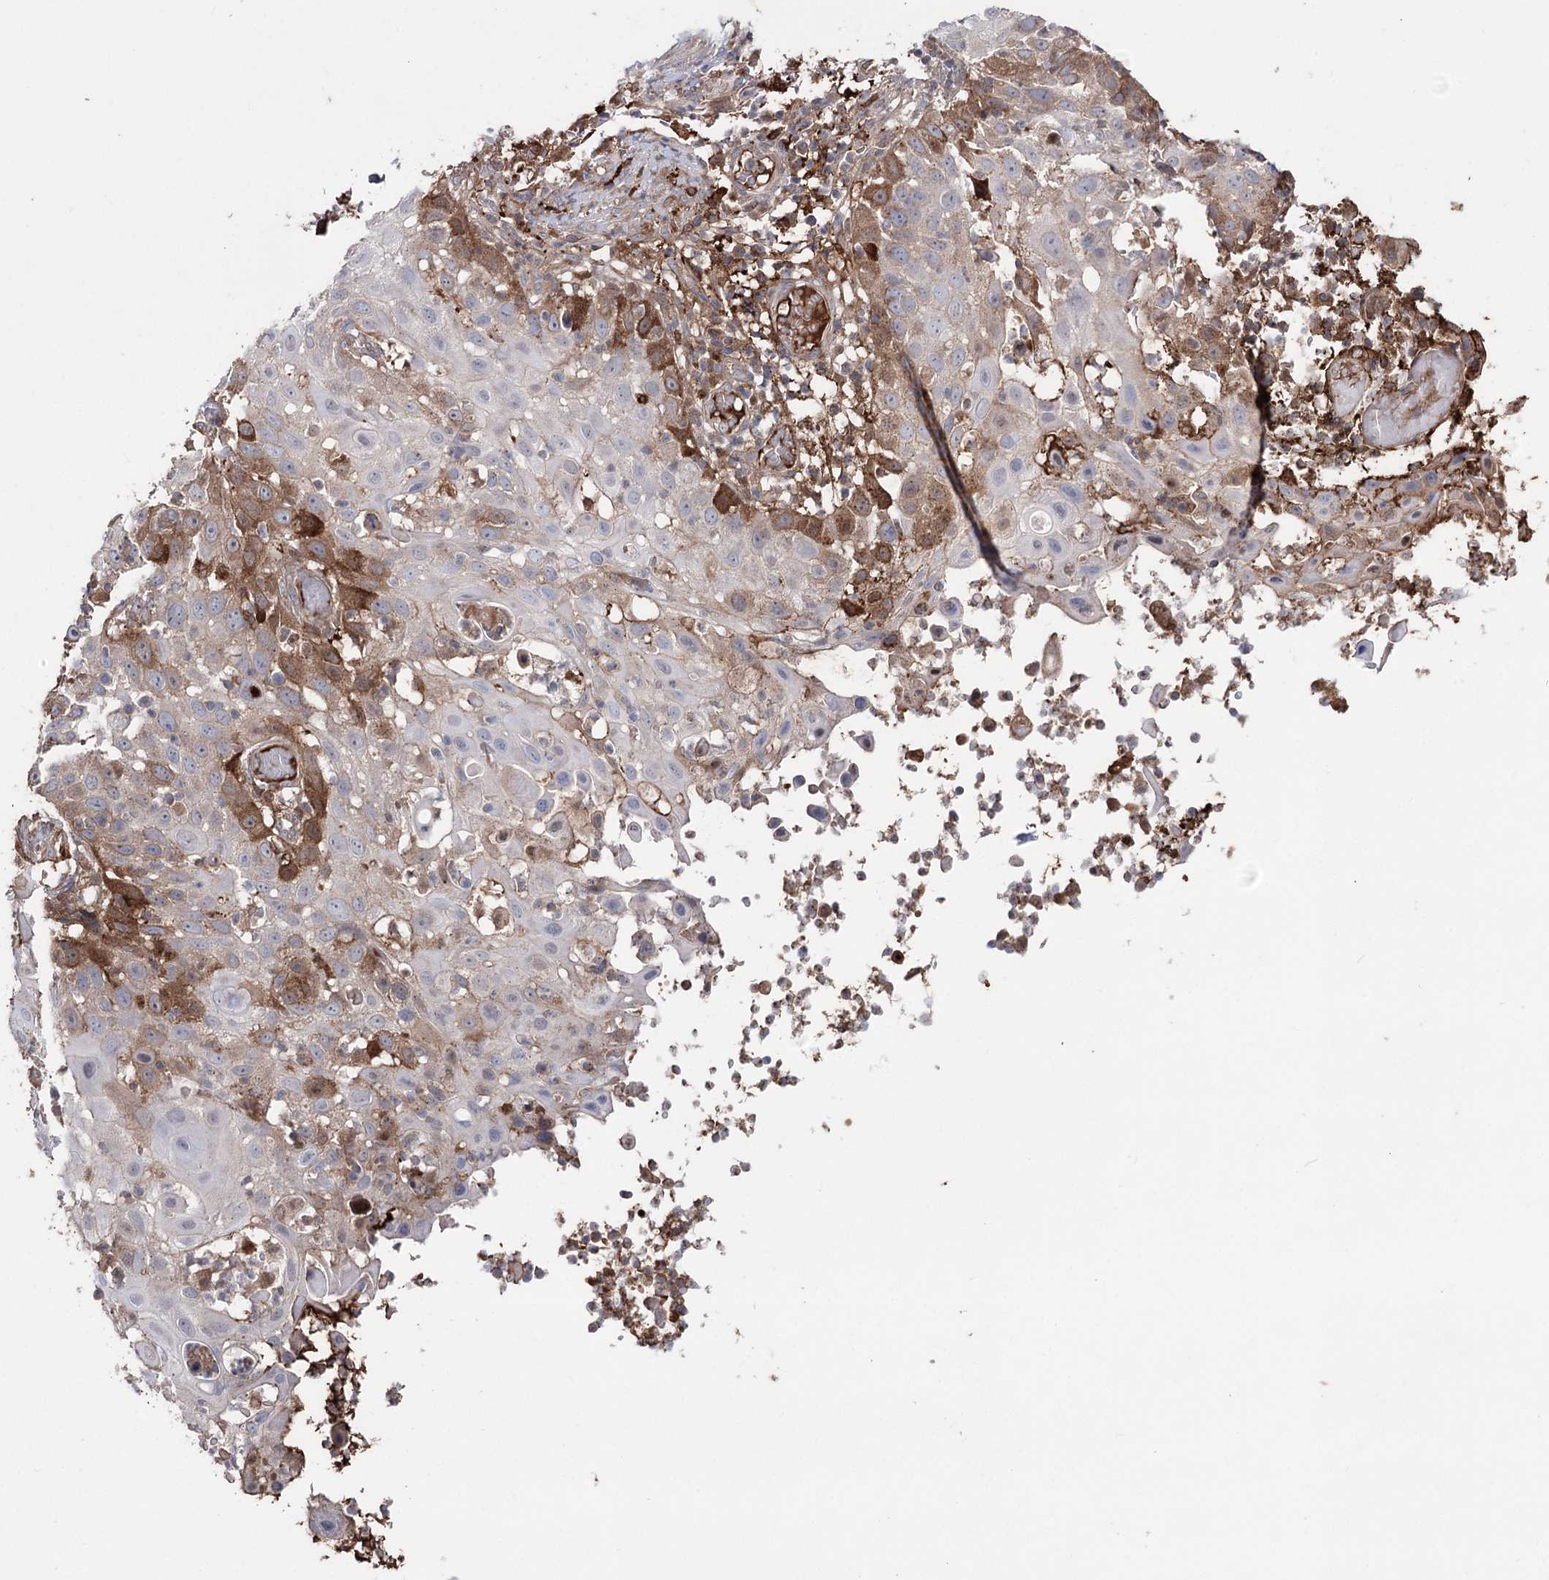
{"staining": {"intensity": "moderate", "quantity": "25%-75%", "location": "cytoplasmic/membranous"}, "tissue": "skin cancer", "cell_type": "Tumor cells", "image_type": "cancer", "snomed": [{"axis": "morphology", "description": "Squamous cell carcinoma, NOS"}, {"axis": "topography", "description": "Skin"}], "caption": "An image of squamous cell carcinoma (skin) stained for a protein shows moderate cytoplasmic/membranous brown staining in tumor cells. (IHC, brightfield microscopy, high magnification).", "gene": "OTUD1", "patient": {"sex": "female", "age": 44}}